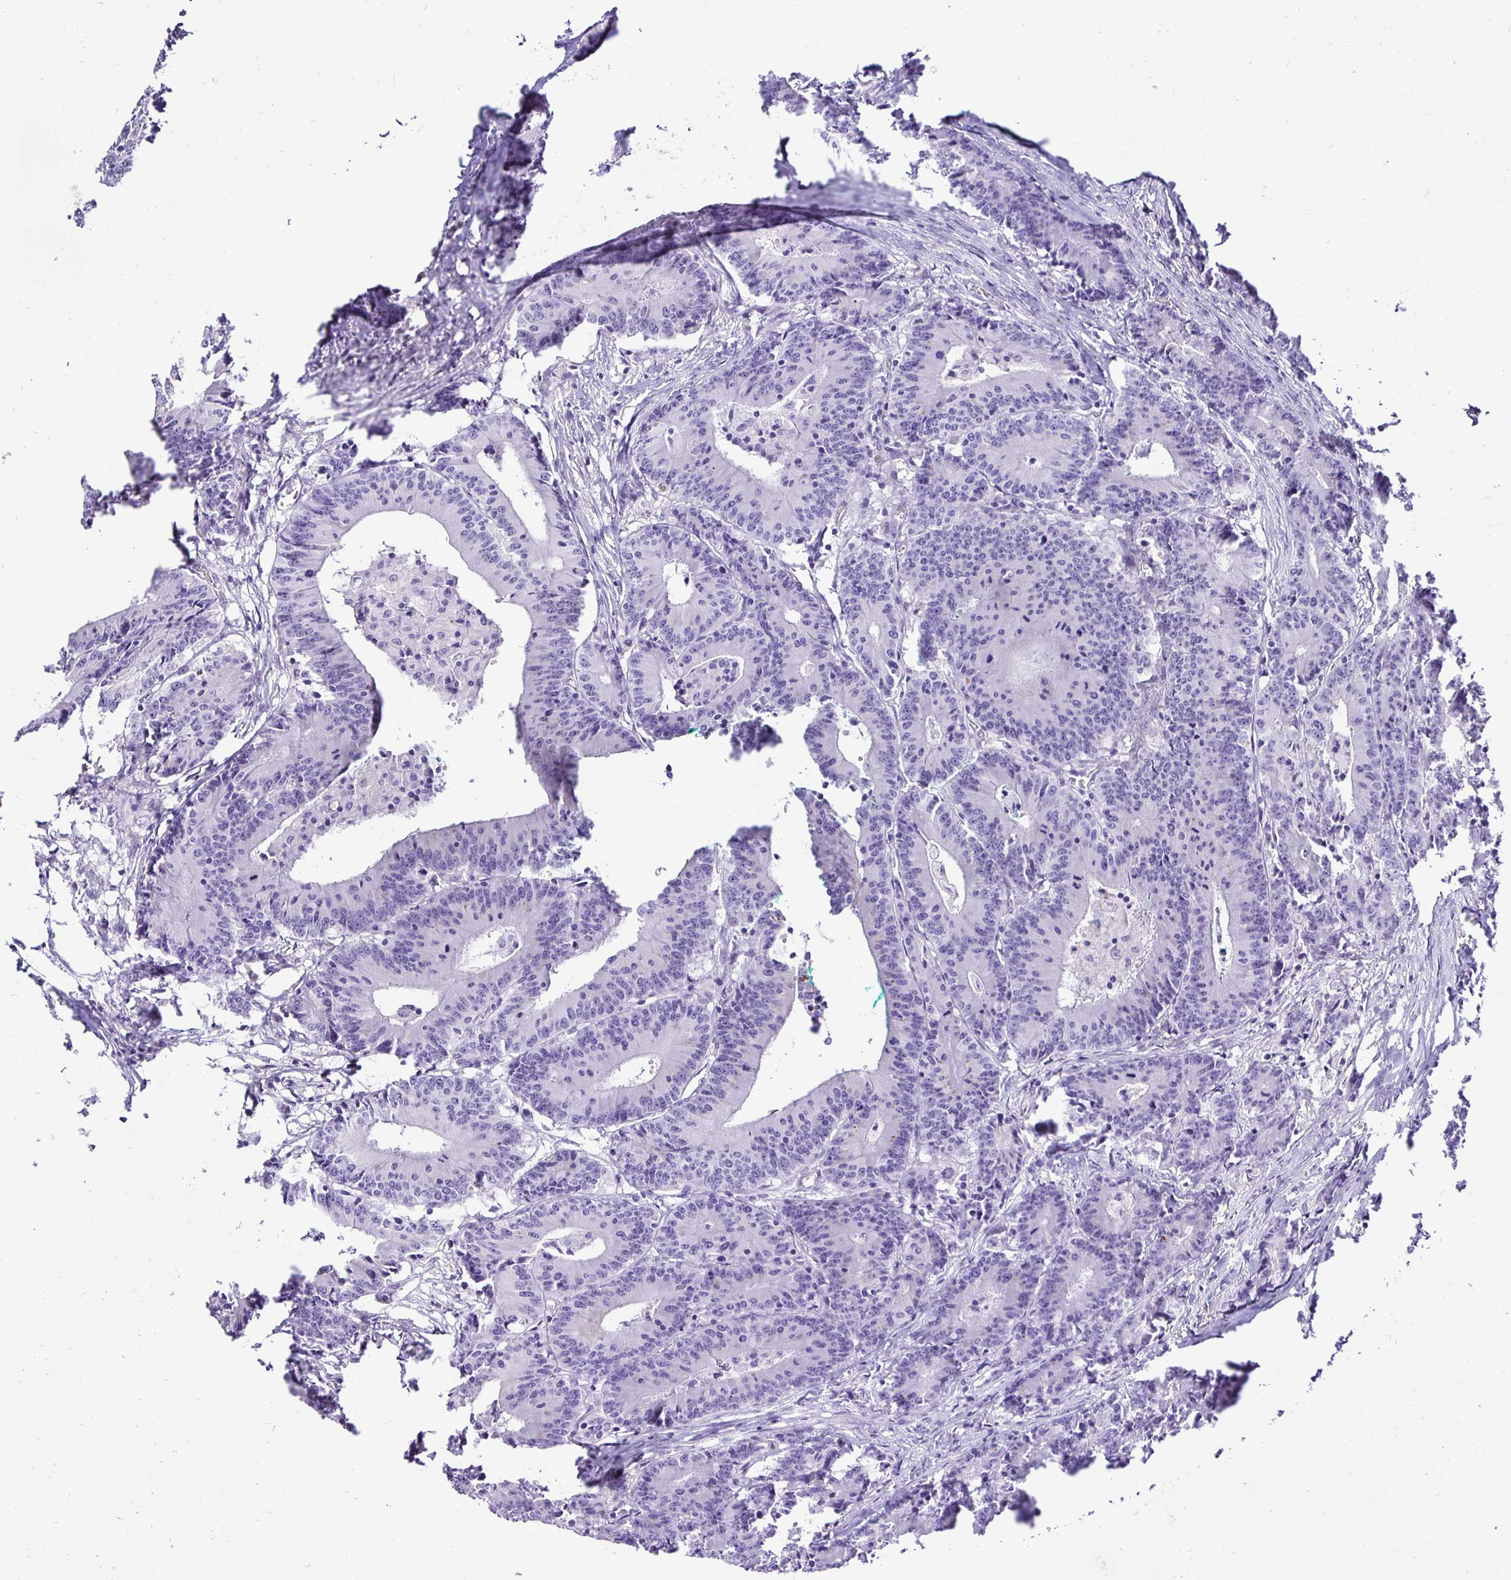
{"staining": {"intensity": "negative", "quantity": "none", "location": "none"}, "tissue": "colorectal cancer", "cell_type": "Tumor cells", "image_type": "cancer", "snomed": [{"axis": "morphology", "description": "Adenocarcinoma, NOS"}, {"axis": "topography", "description": "Colon"}], "caption": "Adenocarcinoma (colorectal) was stained to show a protein in brown. There is no significant staining in tumor cells.", "gene": "TAF1D", "patient": {"sex": "female", "age": 78}}